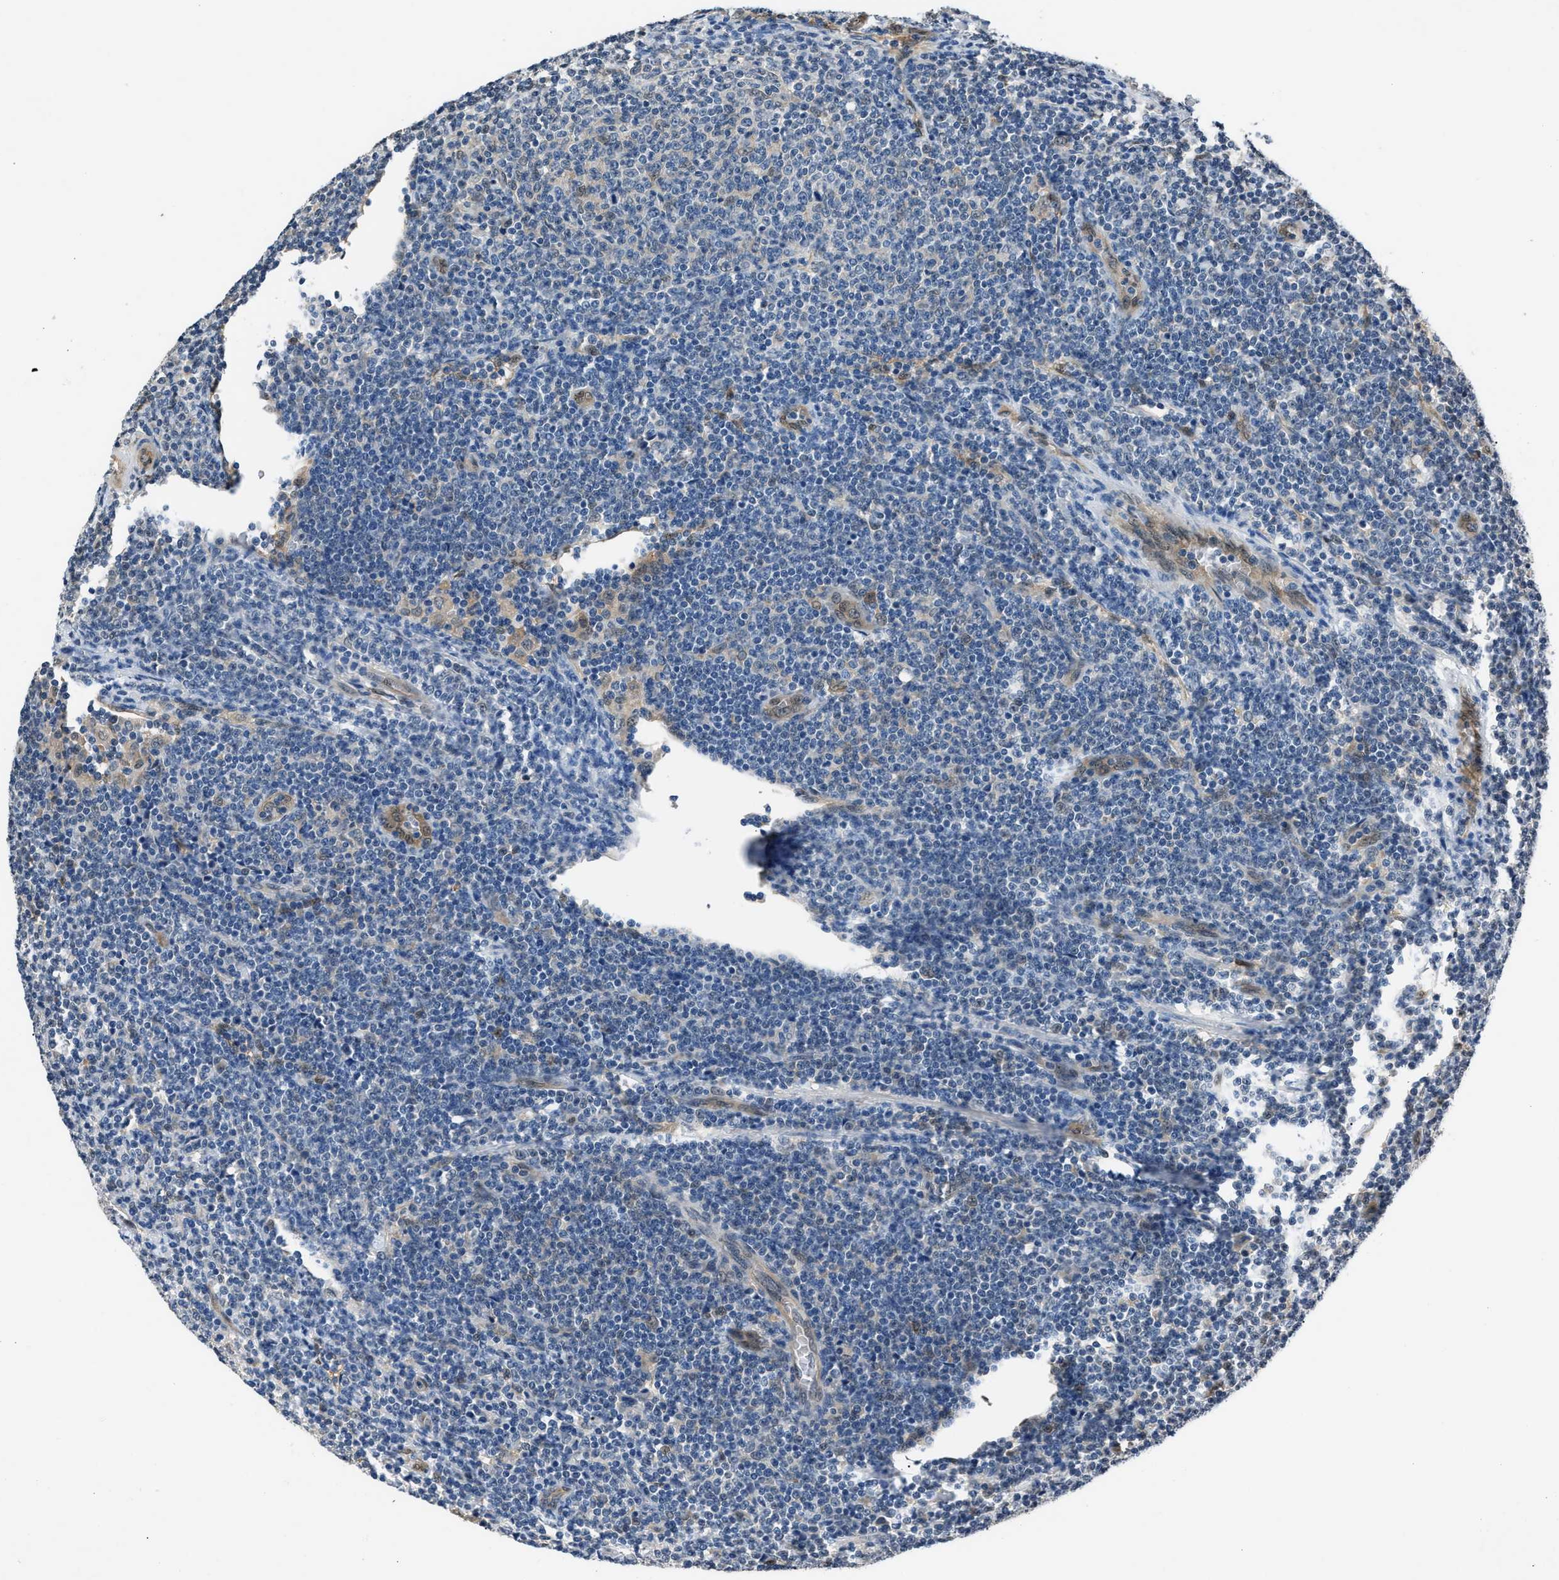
{"staining": {"intensity": "negative", "quantity": "none", "location": "none"}, "tissue": "lymphoma", "cell_type": "Tumor cells", "image_type": "cancer", "snomed": [{"axis": "morphology", "description": "Malignant lymphoma, non-Hodgkin's type, Low grade"}, {"axis": "topography", "description": "Lymph node"}], "caption": "A histopathology image of human lymphoma is negative for staining in tumor cells.", "gene": "TP53I3", "patient": {"sex": "male", "age": 66}}